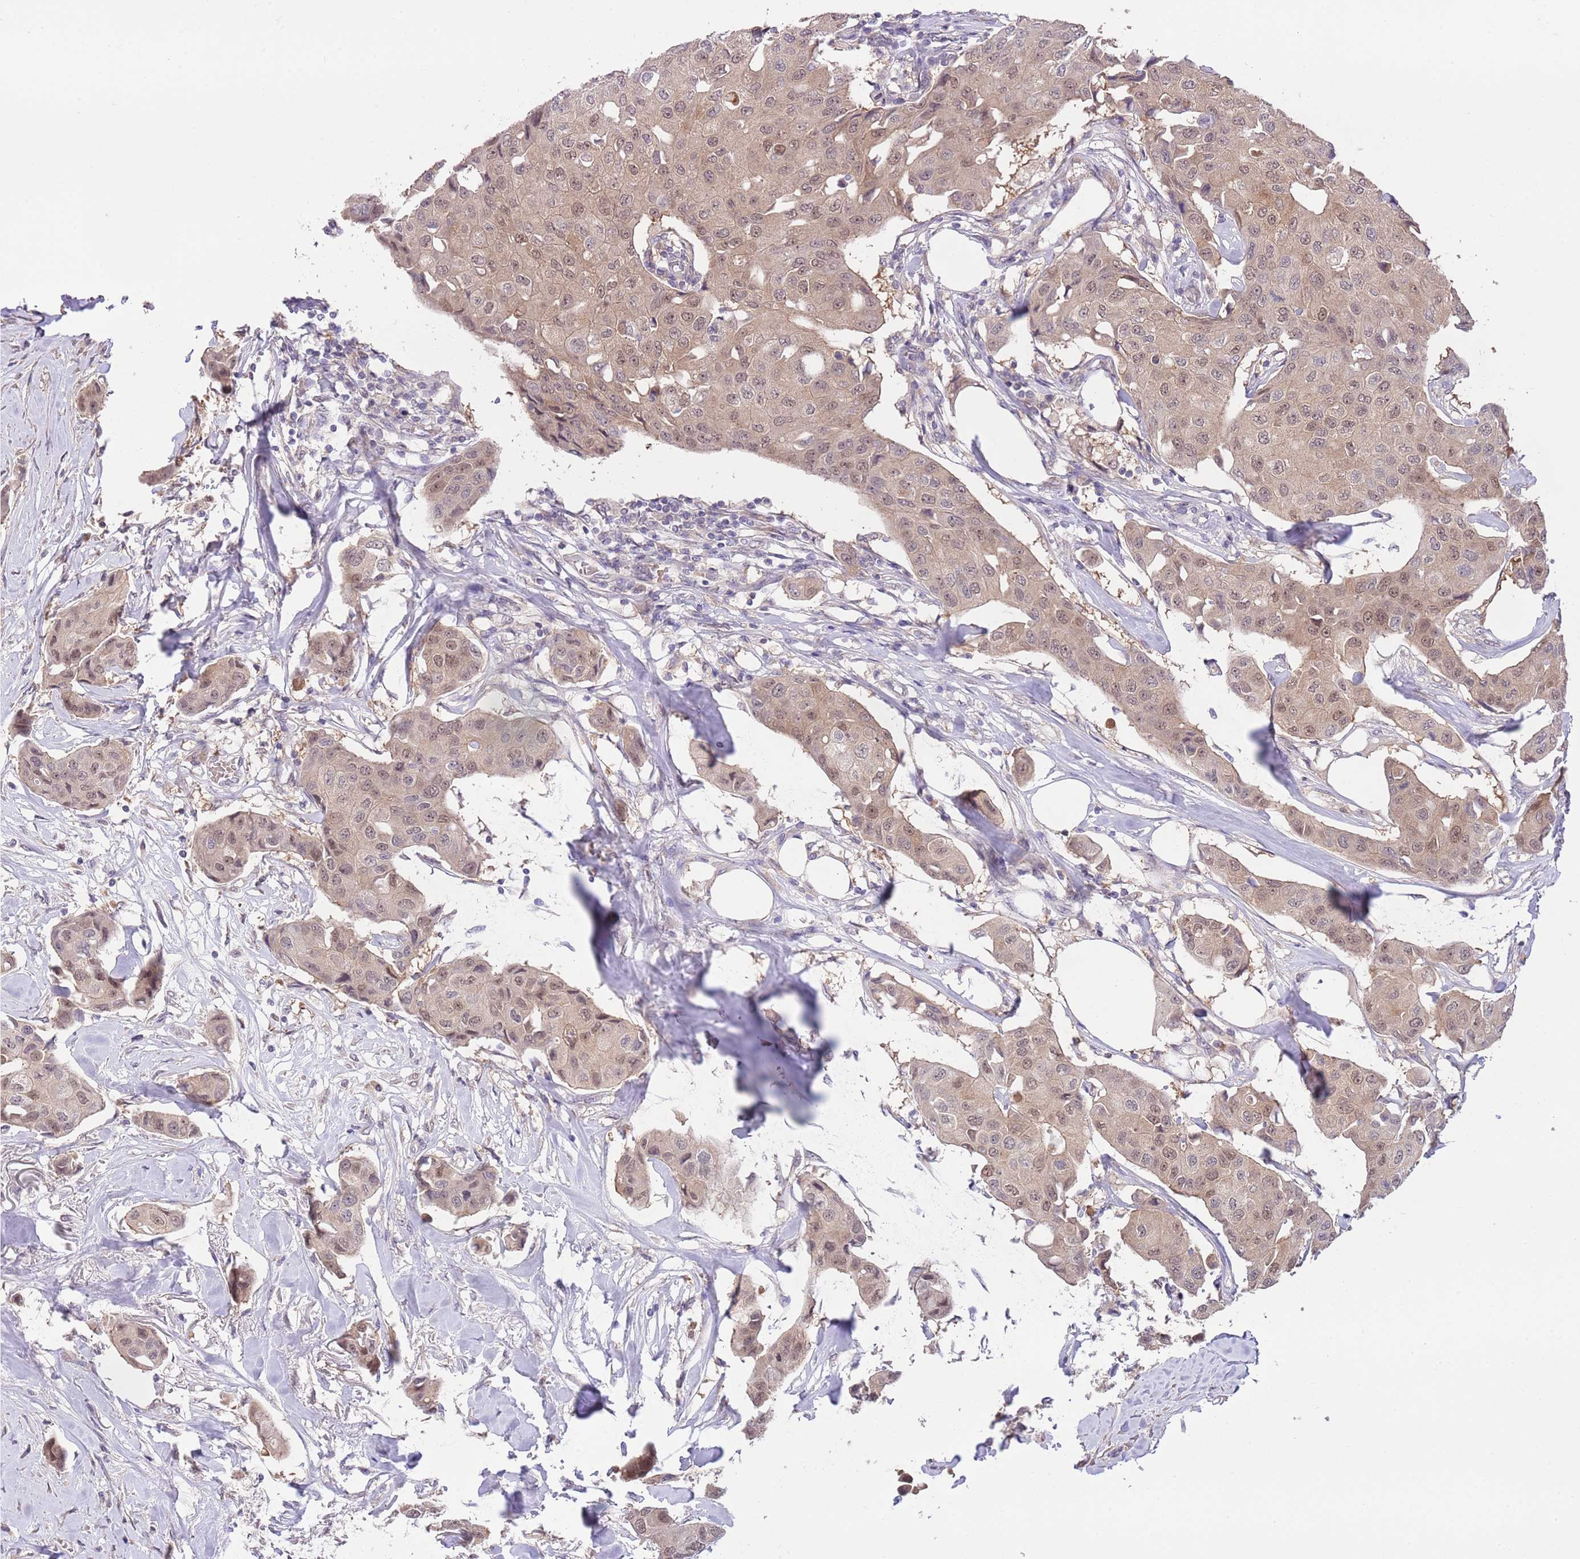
{"staining": {"intensity": "weak", "quantity": ">75%", "location": "cytoplasmic/membranous,nuclear"}, "tissue": "breast cancer", "cell_type": "Tumor cells", "image_type": "cancer", "snomed": [{"axis": "morphology", "description": "Duct carcinoma"}, {"axis": "topography", "description": "Breast"}], "caption": "This histopathology image displays IHC staining of human breast cancer (infiltrating ductal carcinoma), with low weak cytoplasmic/membranous and nuclear expression in approximately >75% of tumor cells.", "gene": "GALK2", "patient": {"sex": "female", "age": 80}}